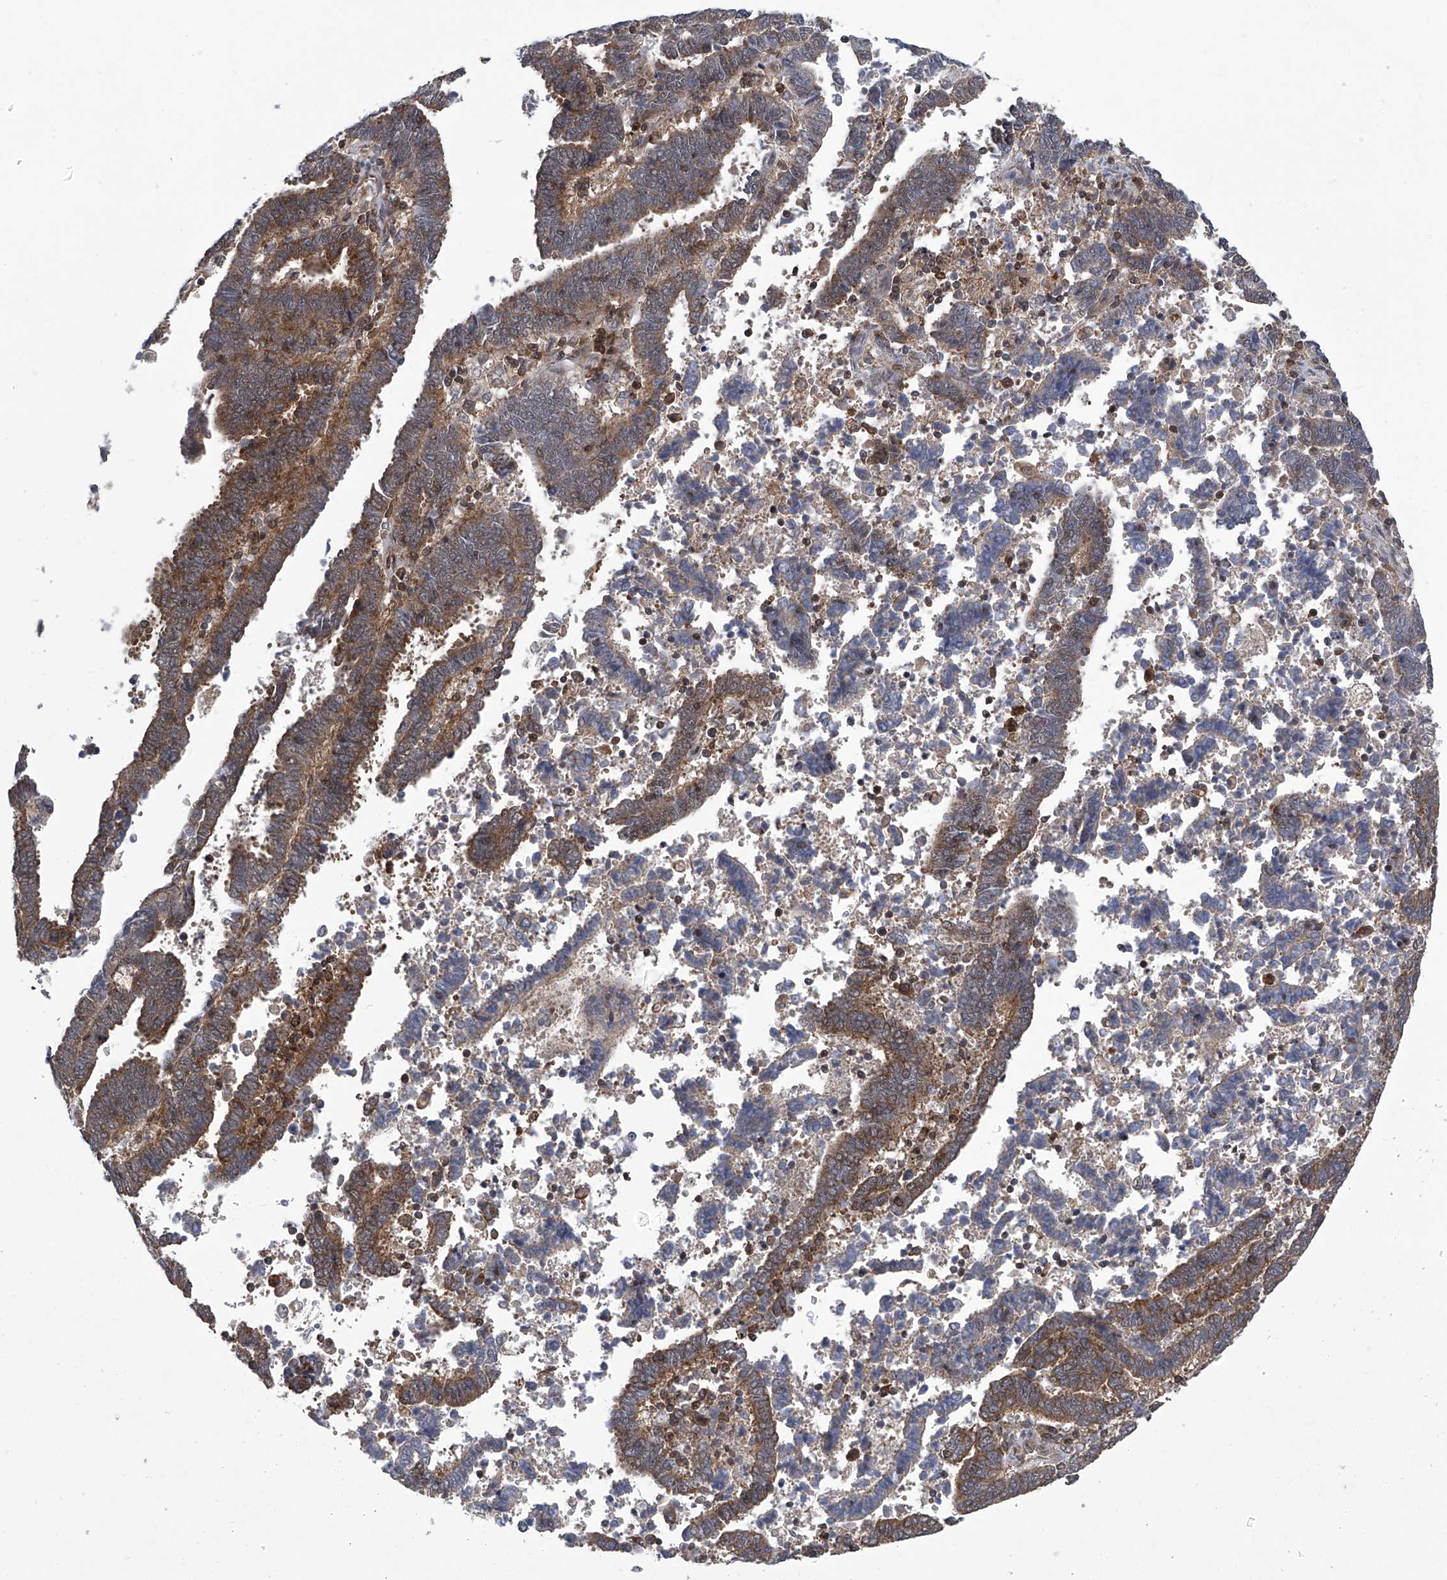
{"staining": {"intensity": "moderate", "quantity": "25%-75%", "location": "cytoplasmic/membranous"}, "tissue": "endometrial cancer", "cell_type": "Tumor cells", "image_type": "cancer", "snomed": [{"axis": "morphology", "description": "Adenocarcinoma, NOS"}, {"axis": "topography", "description": "Uterus"}], "caption": "Protein staining of adenocarcinoma (endometrial) tissue demonstrates moderate cytoplasmic/membranous expression in approximately 25%-75% of tumor cells. The protein is stained brown, and the nuclei are stained in blue (DAB (3,3'-diaminobenzidine) IHC with brightfield microscopy, high magnification).", "gene": "CISH", "patient": {"sex": "female", "age": 83}}